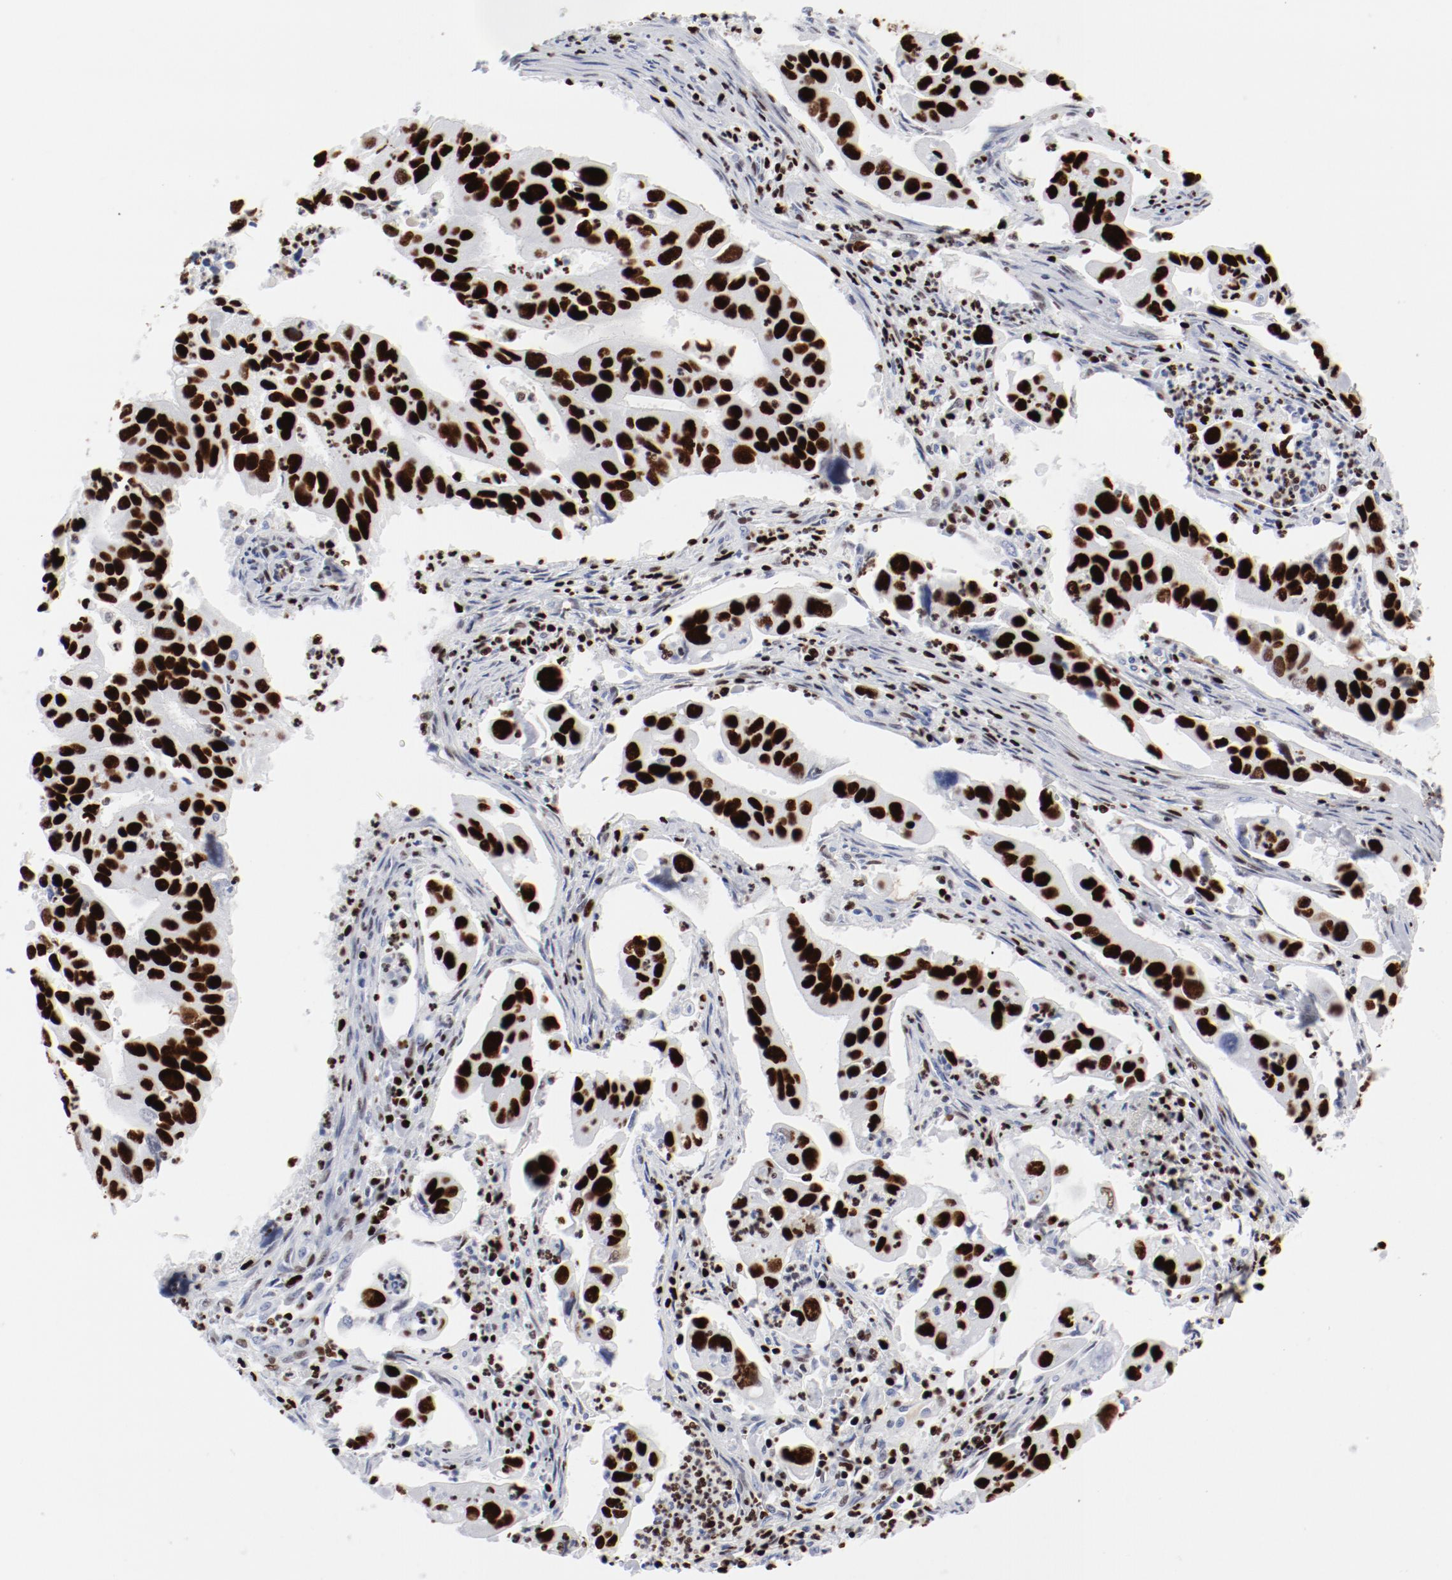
{"staining": {"intensity": "strong", "quantity": ">75%", "location": "nuclear"}, "tissue": "lung cancer", "cell_type": "Tumor cells", "image_type": "cancer", "snomed": [{"axis": "morphology", "description": "Adenocarcinoma, NOS"}, {"axis": "topography", "description": "Lung"}], "caption": "Tumor cells display strong nuclear positivity in approximately >75% of cells in lung cancer (adenocarcinoma). (DAB (3,3'-diaminobenzidine) = brown stain, brightfield microscopy at high magnification).", "gene": "SMARCC2", "patient": {"sex": "male", "age": 48}}